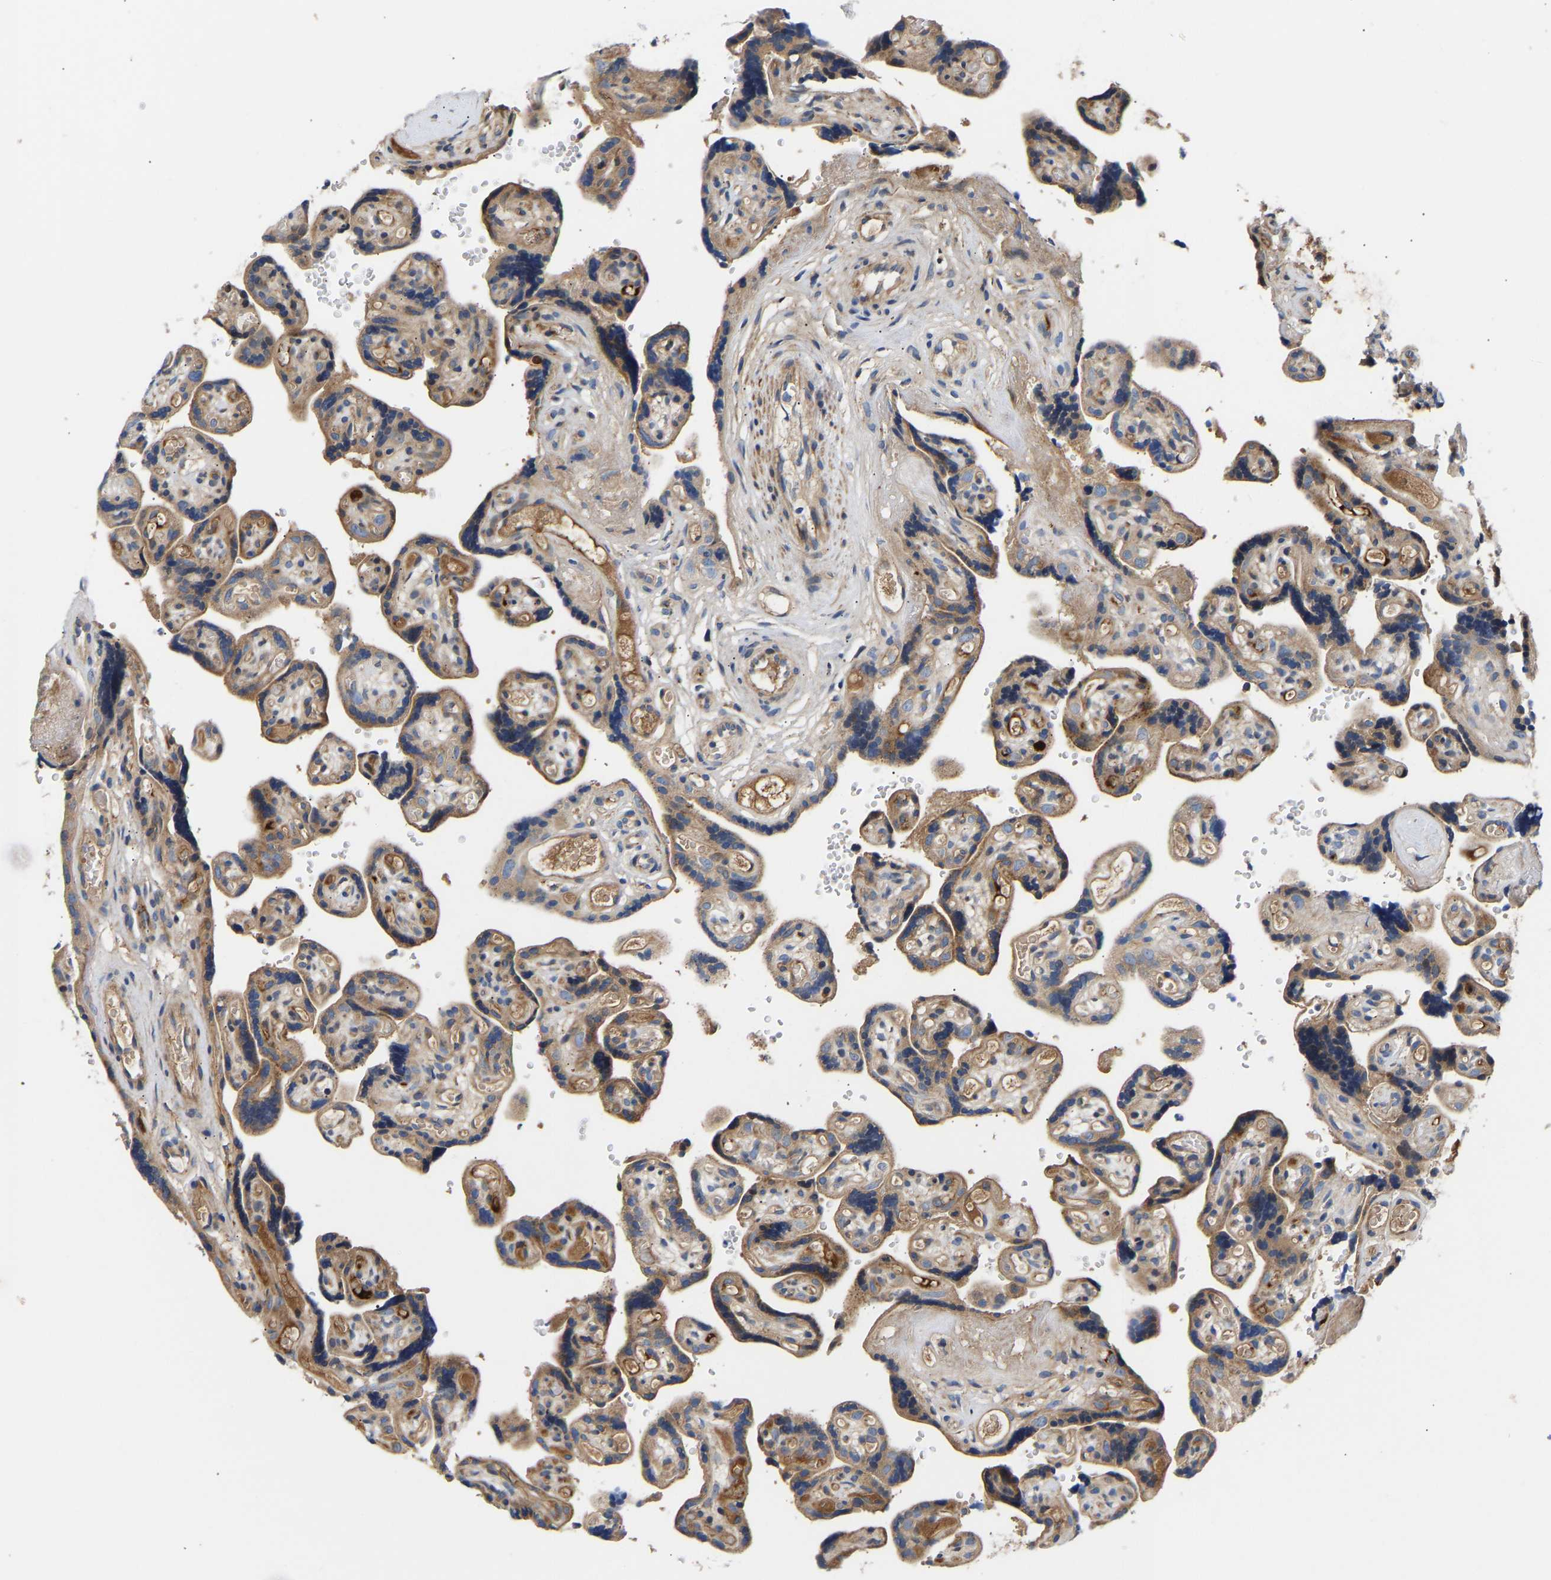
{"staining": {"intensity": "moderate", "quantity": ">75%", "location": "cytoplasmic/membranous"}, "tissue": "placenta", "cell_type": "Decidual cells", "image_type": "normal", "snomed": [{"axis": "morphology", "description": "Normal tissue, NOS"}, {"axis": "topography", "description": "Placenta"}], "caption": "Moderate cytoplasmic/membranous protein staining is identified in approximately >75% of decidual cells in placenta. Ihc stains the protein in brown and the nuclei are stained blue.", "gene": "AIMP2", "patient": {"sex": "female", "age": 30}}